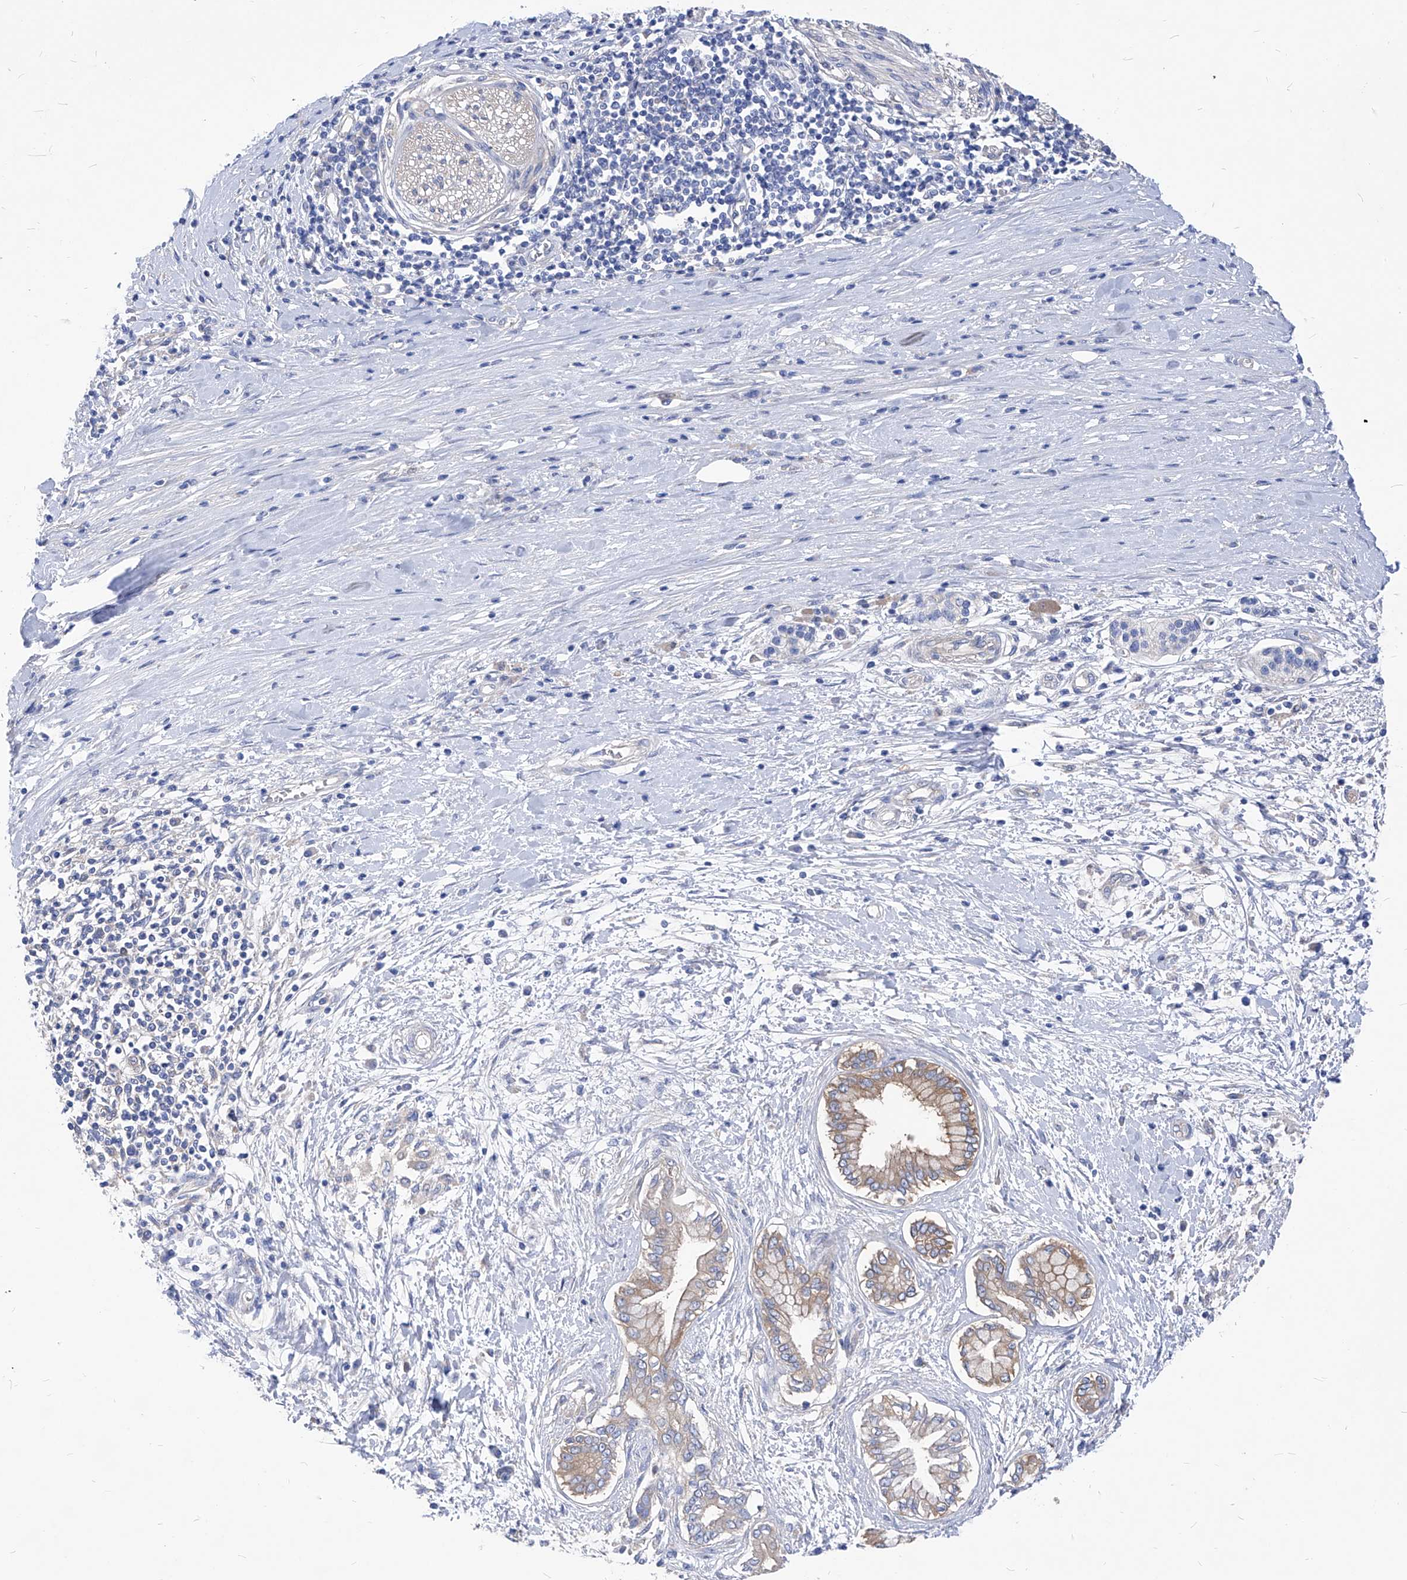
{"staining": {"intensity": "weak", "quantity": "25%-75%", "location": "cytoplasmic/membranous"}, "tissue": "pancreatic cancer", "cell_type": "Tumor cells", "image_type": "cancer", "snomed": [{"axis": "morphology", "description": "Adenocarcinoma, NOS"}, {"axis": "topography", "description": "Pancreas"}], "caption": "Pancreatic adenocarcinoma stained for a protein (brown) demonstrates weak cytoplasmic/membranous positive positivity in approximately 25%-75% of tumor cells.", "gene": "XPNPEP1", "patient": {"sex": "male", "age": 58}}